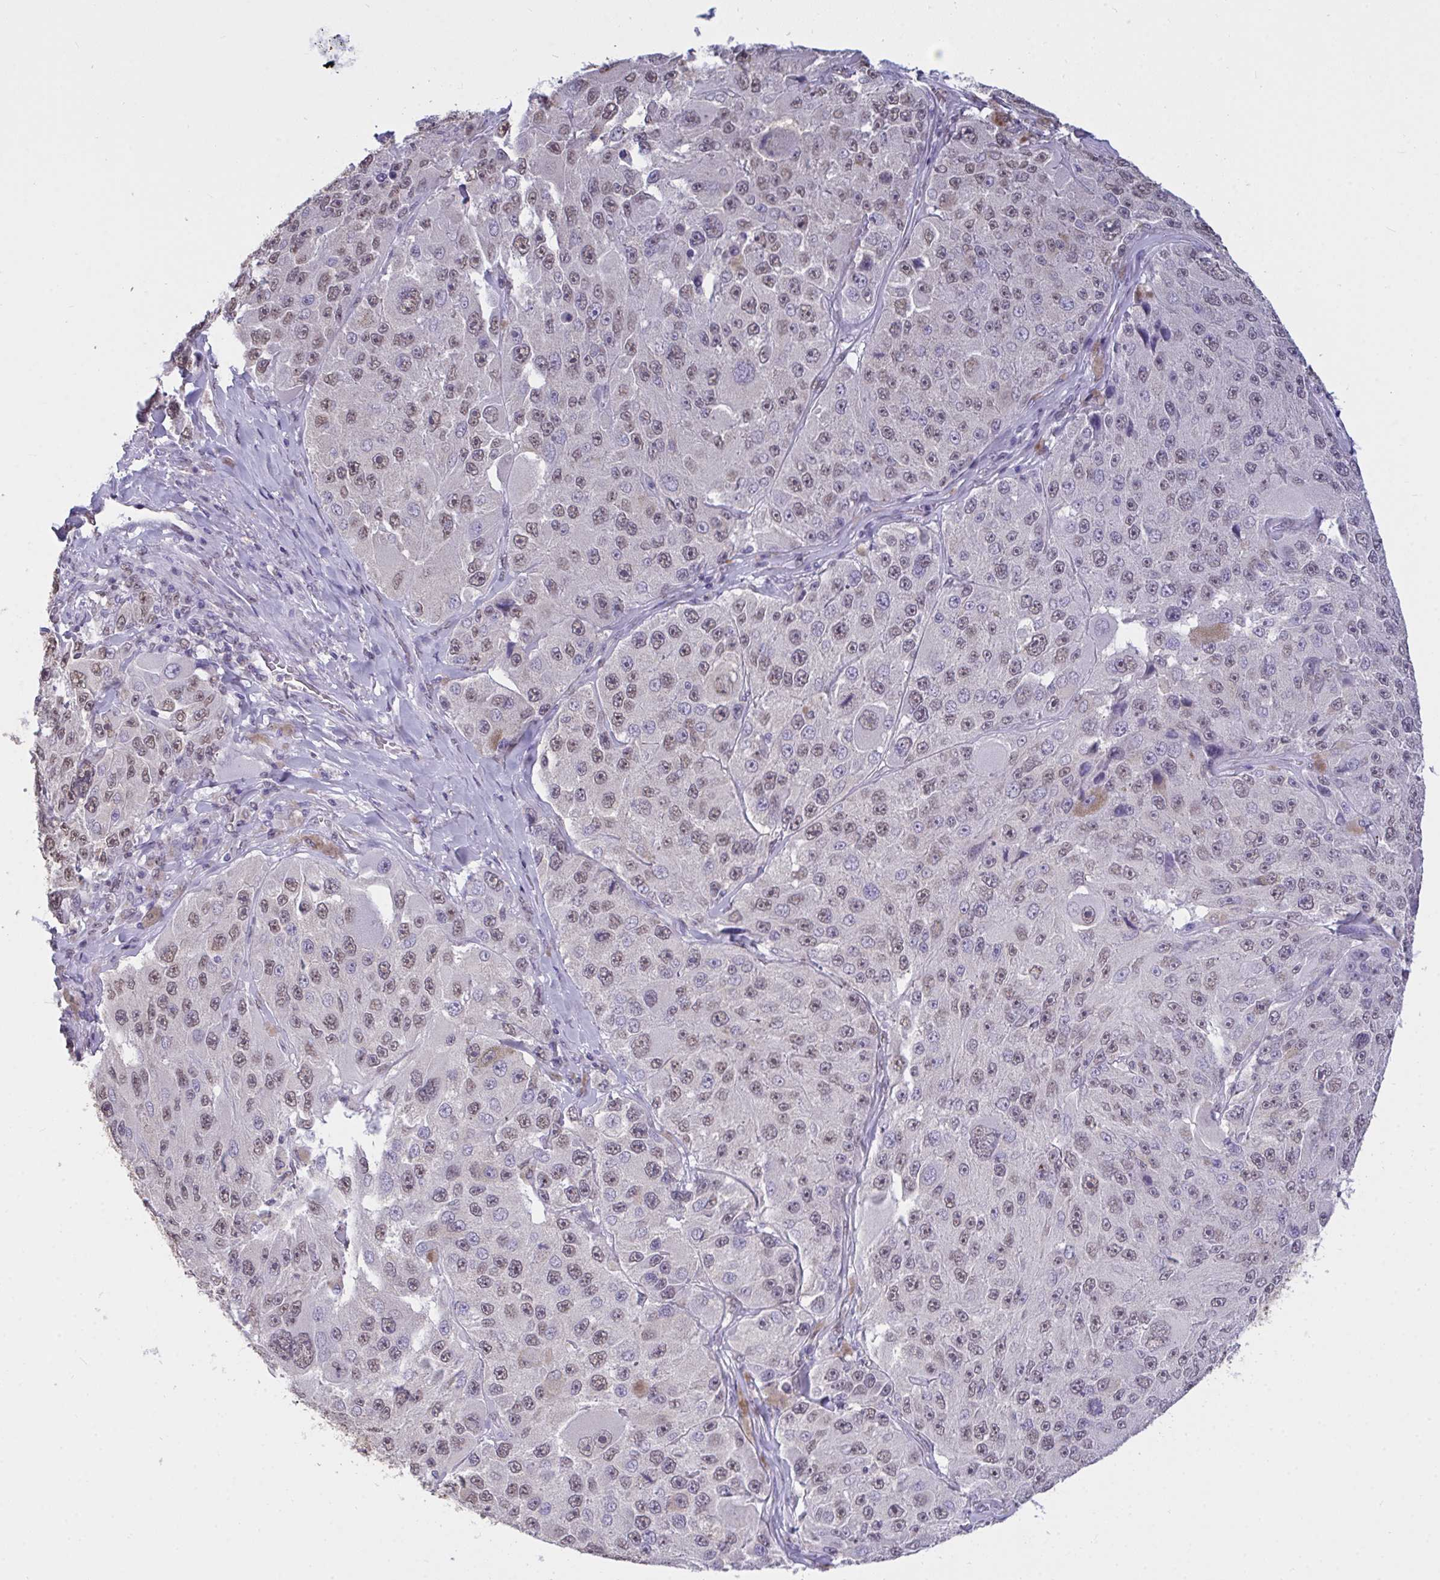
{"staining": {"intensity": "weak", "quantity": ">75%", "location": "nuclear"}, "tissue": "melanoma", "cell_type": "Tumor cells", "image_type": "cancer", "snomed": [{"axis": "morphology", "description": "Malignant melanoma, Metastatic site"}, {"axis": "topography", "description": "Lymph node"}], "caption": "Human malignant melanoma (metastatic site) stained with a protein marker demonstrates weak staining in tumor cells.", "gene": "SEMA6B", "patient": {"sex": "male", "age": 62}}